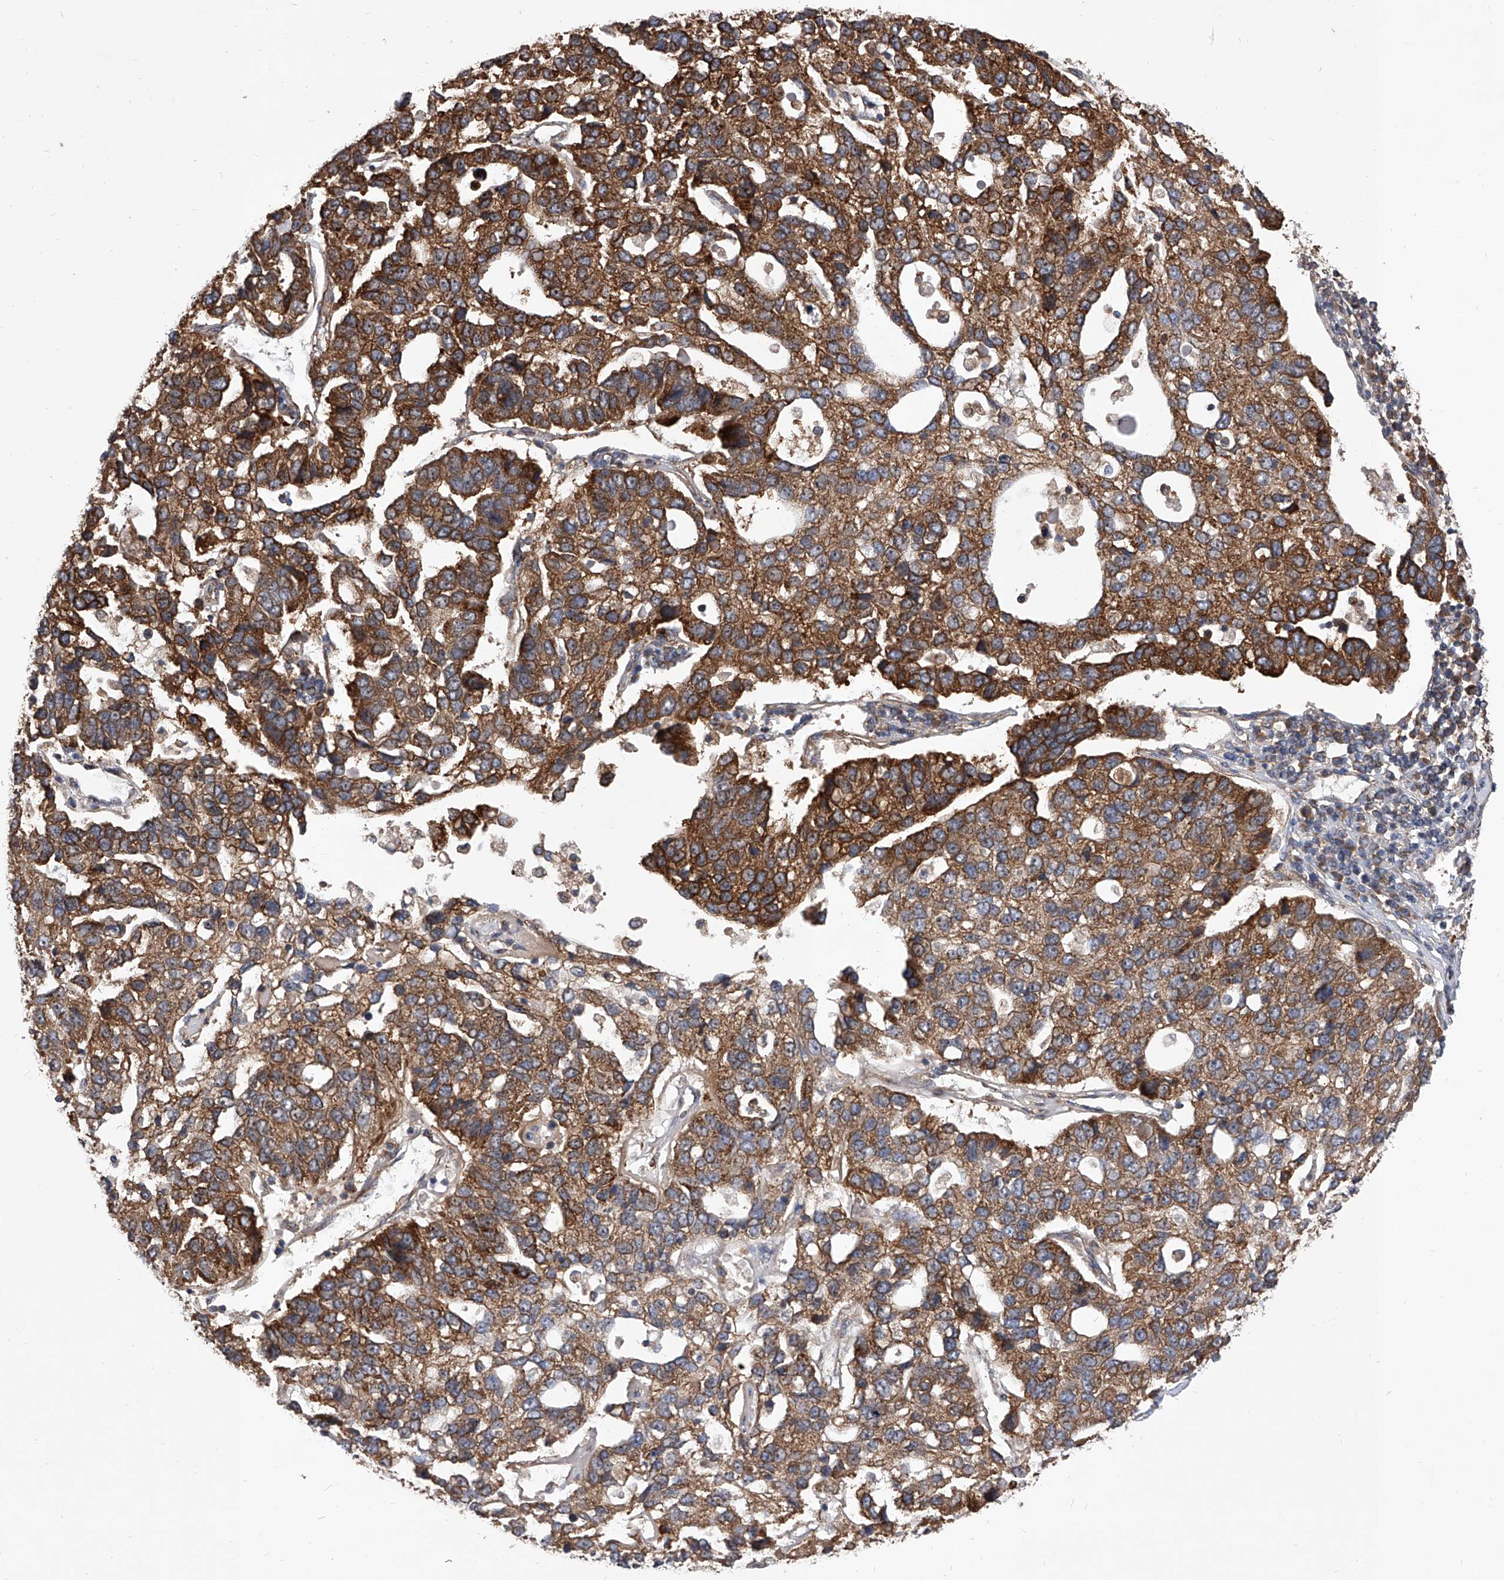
{"staining": {"intensity": "strong", "quantity": ">75%", "location": "cytoplasmic/membranous"}, "tissue": "pancreatic cancer", "cell_type": "Tumor cells", "image_type": "cancer", "snomed": [{"axis": "morphology", "description": "Adenocarcinoma, NOS"}, {"axis": "topography", "description": "Pancreas"}], "caption": "Tumor cells demonstrate strong cytoplasmic/membranous staining in about >75% of cells in pancreatic cancer (adenocarcinoma). The staining was performed using DAB (3,3'-diaminobenzidine), with brown indicating positive protein expression. Nuclei are stained blue with hematoxylin.", "gene": "CFAP410", "patient": {"sex": "female", "age": 61}}